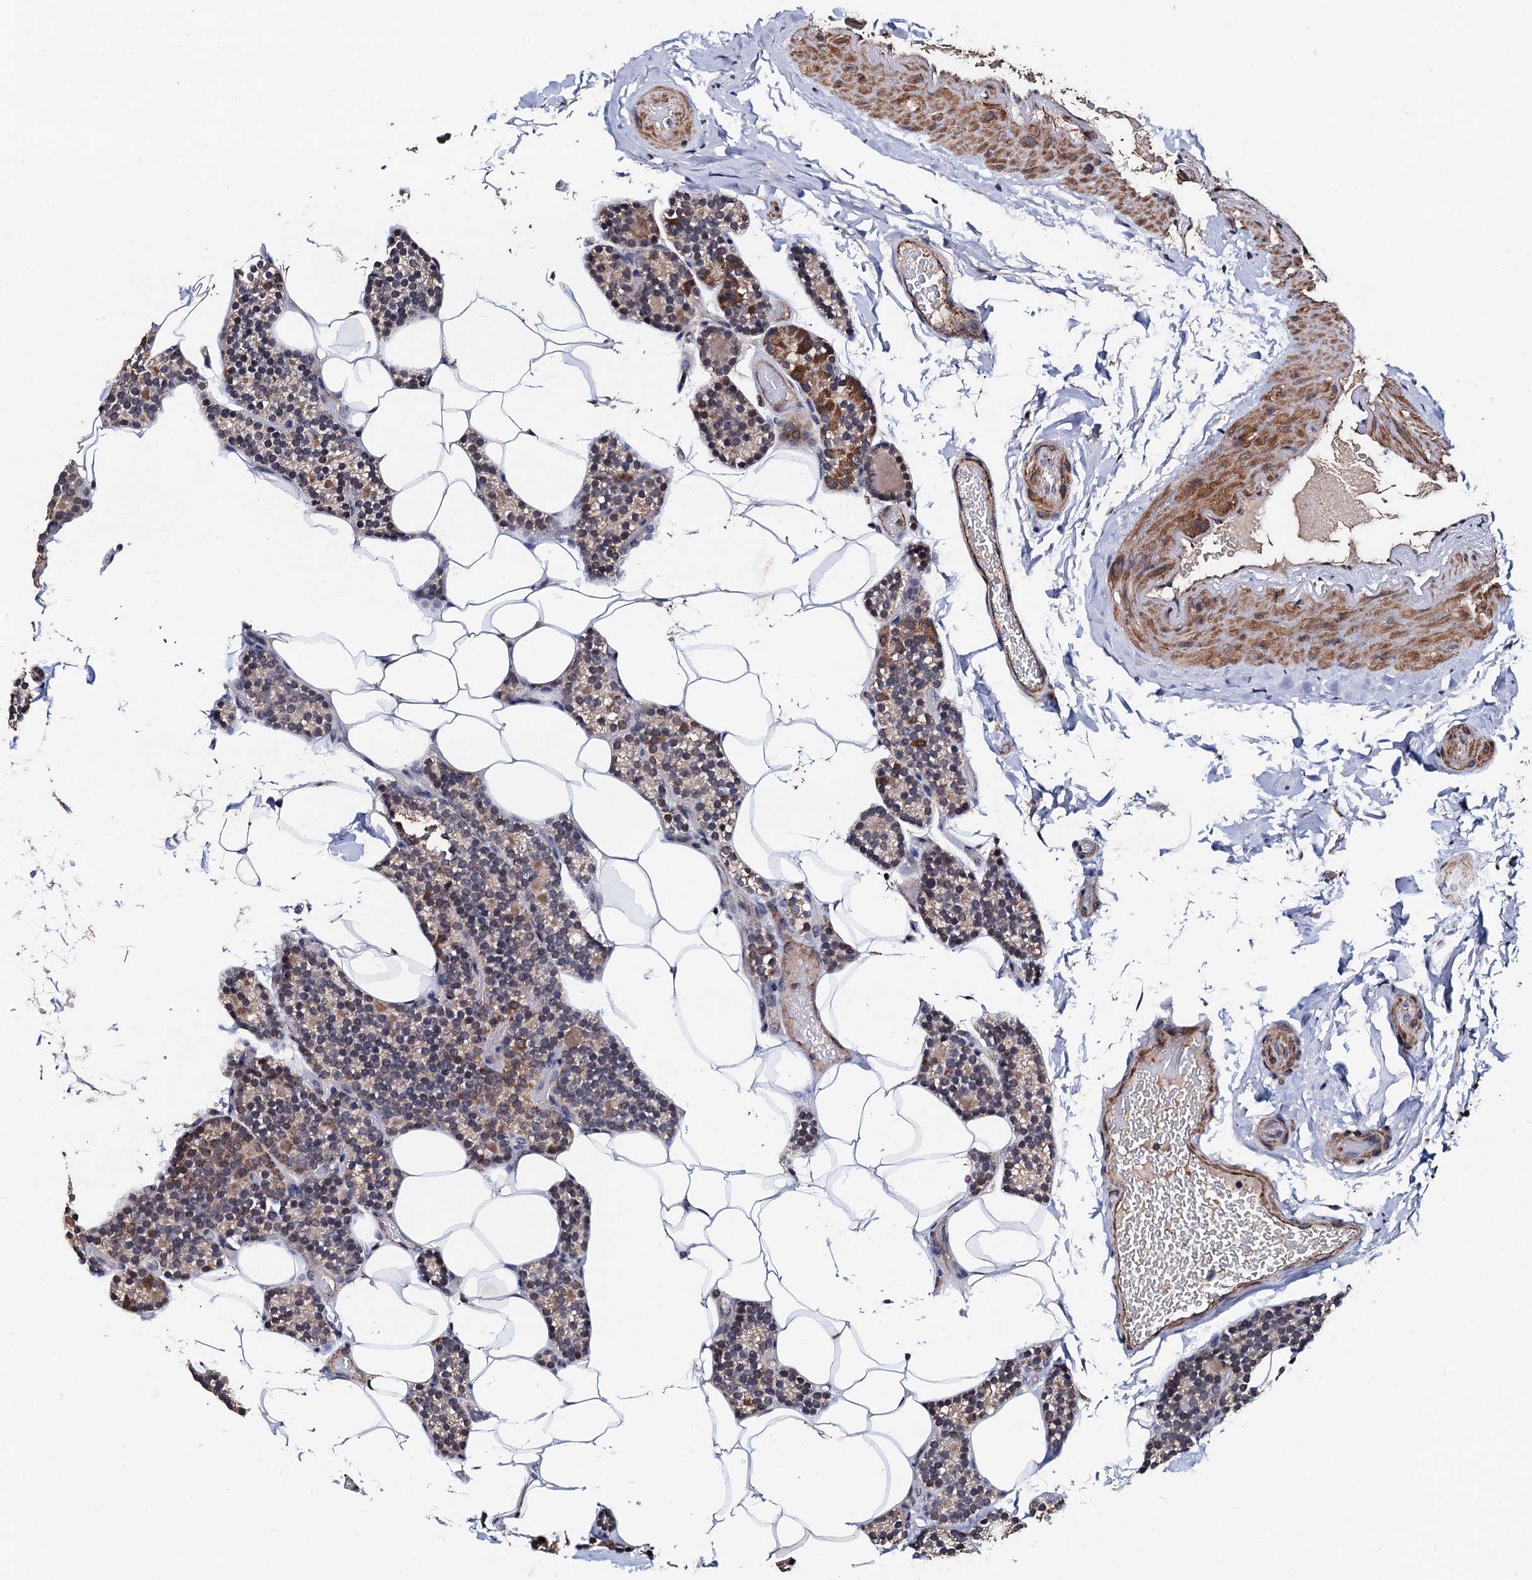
{"staining": {"intensity": "moderate", "quantity": "25%-75%", "location": "cytoplasmic/membranous"}, "tissue": "parathyroid gland", "cell_type": "Glandular cells", "image_type": "normal", "snomed": [{"axis": "morphology", "description": "Normal tissue, NOS"}, {"axis": "topography", "description": "Parathyroid gland"}], "caption": "Approximately 25%-75% of glandular cells in normal human parathyroid gland reveal moderate cytoplasmic/membranous protein staining as visualized by brown immunohistochemical staining.", "gene": "PPTC7", "patient": {"sex": "male", "age": 52}}